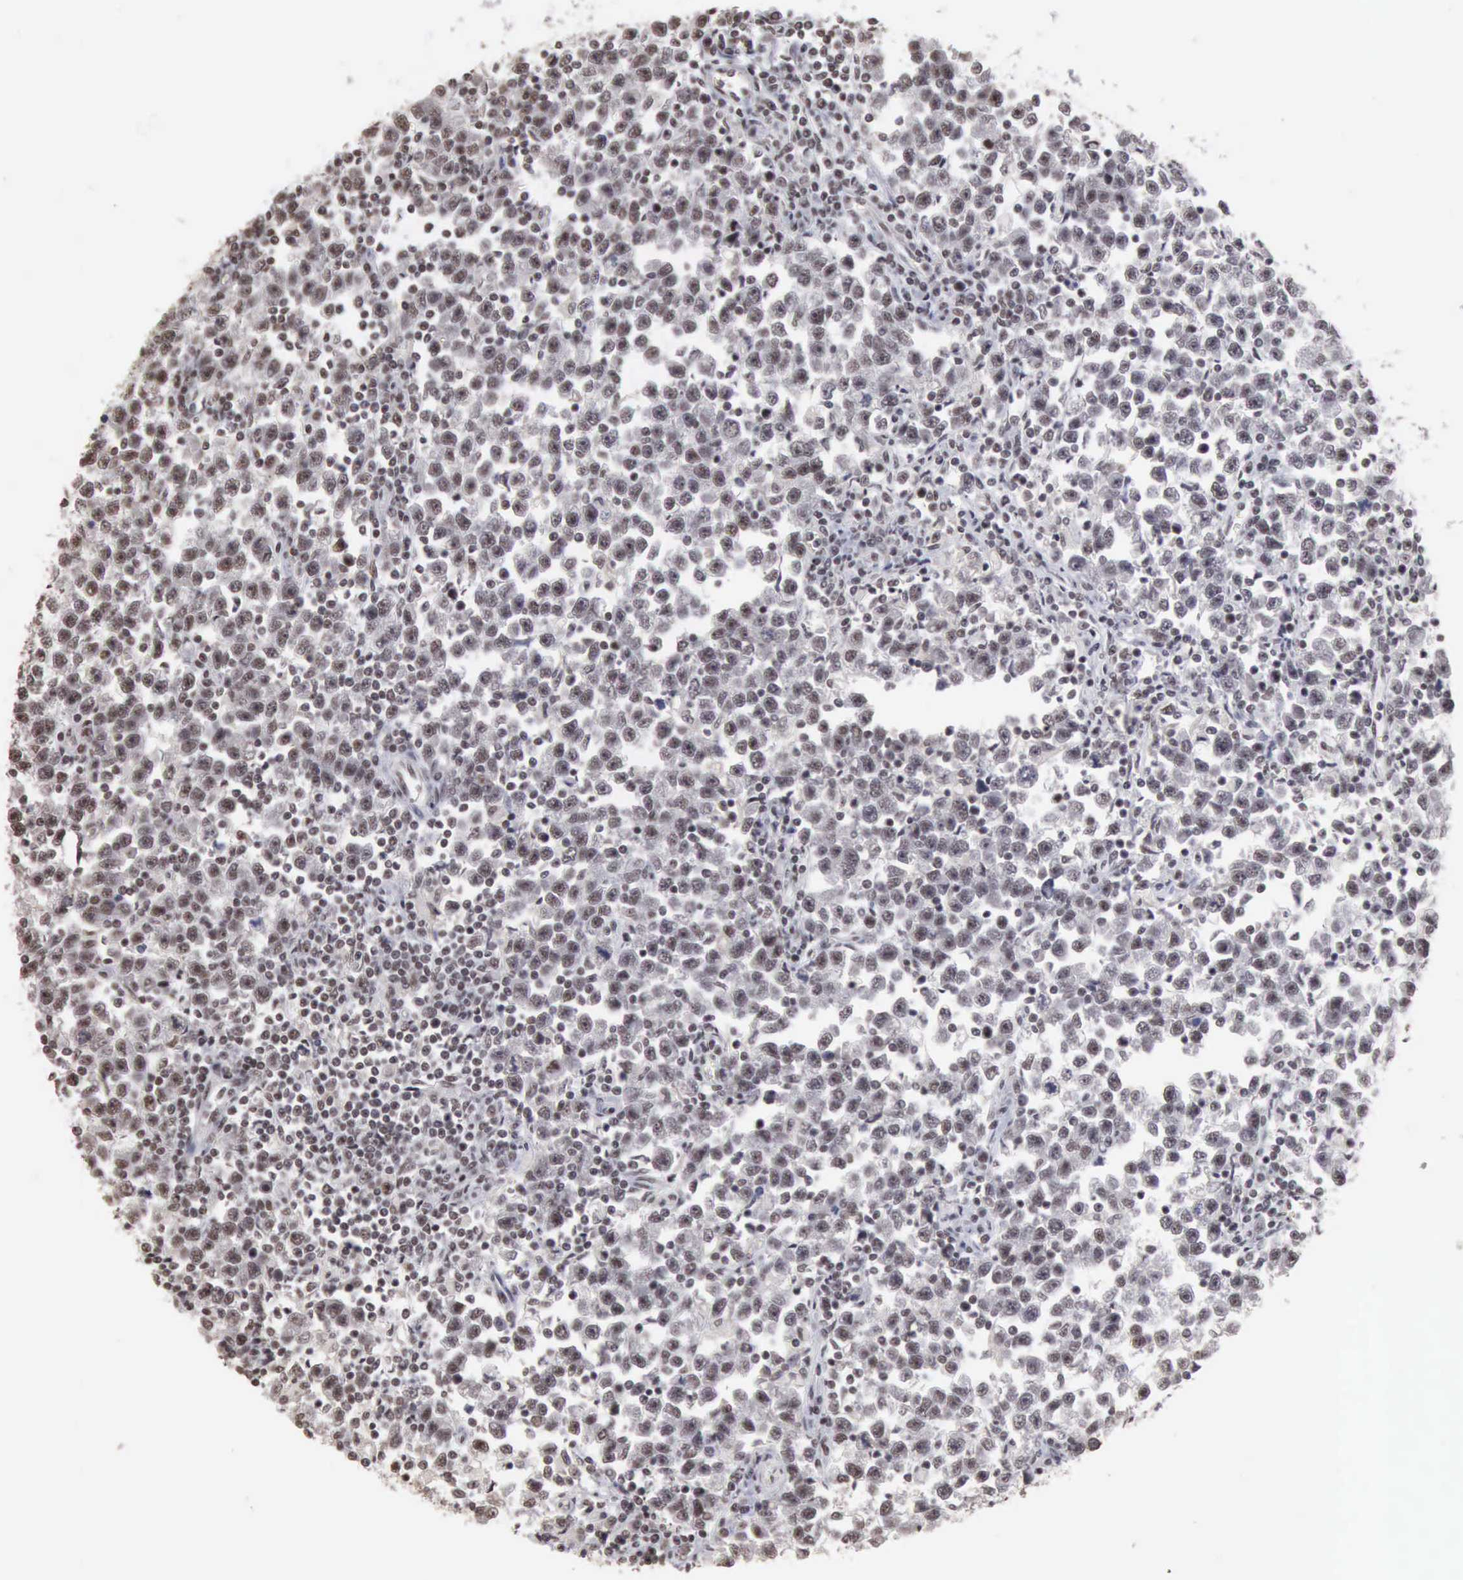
{"staining": {"intensity": "weak", "quantity": ">75%", "location": "nuclear"}, "tissue": "testis cancer", "cell_type": "Tumor cells", "image_type": "cancer", "snomed": [{"axis": "morphology", "description": "Seminoma, NOS"}, {"axis": "topography", "description": "Testis"}], "caption": "Approximately >75% of tumor cells in human testis cancer show weak nuclear protein positivity as visualized by brown immunohistochemical staining.", "gene": "TAF1", "patient": {"sex": "male", "age": 43}}